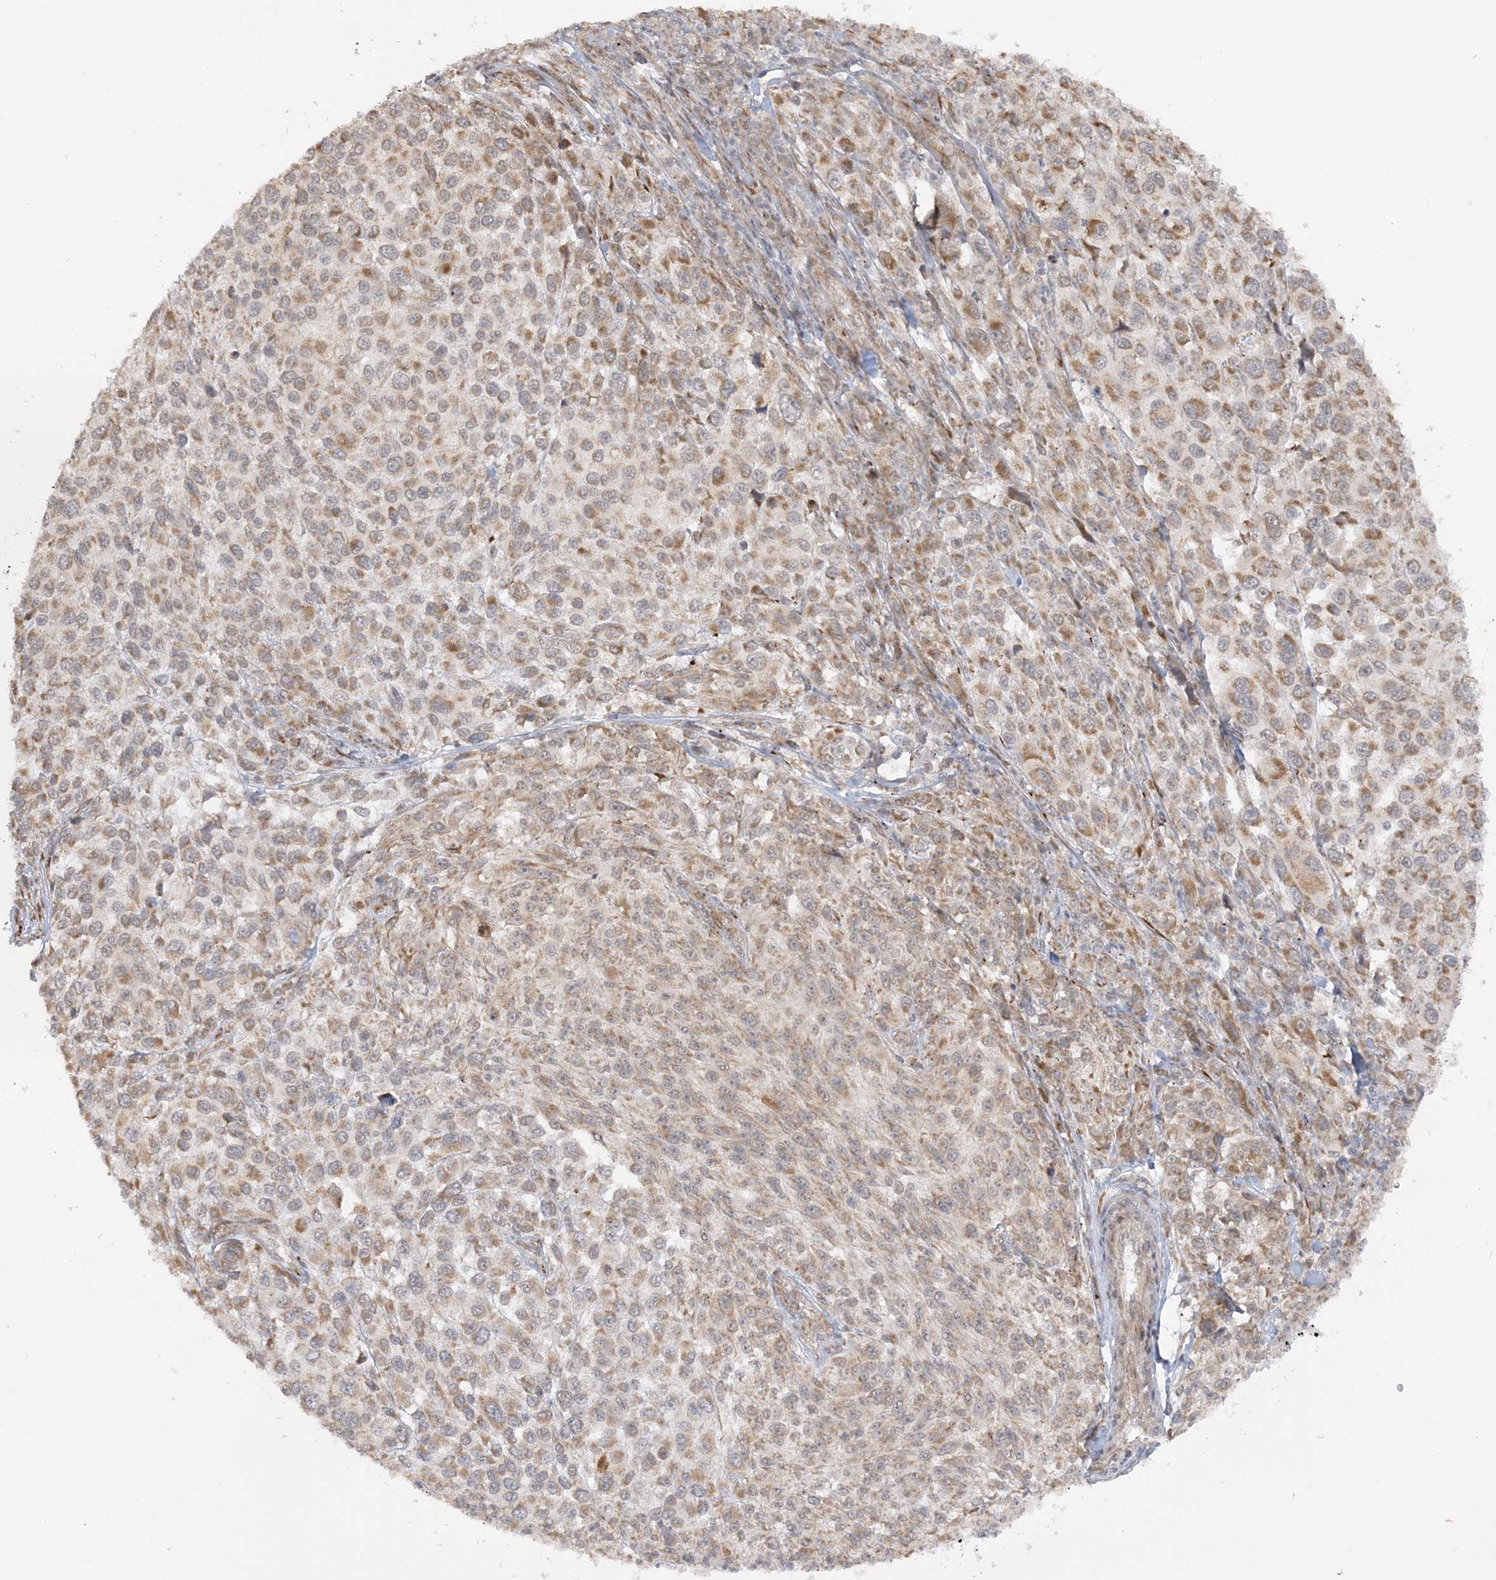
{"staining": {"intensity": "moderate", "quantity": "25%-75%", "location": "cytoplasmic/membranous"}, "tissue": "melanoma", "cell_type": "Tumor cells", "image_type": "cancer", "snomed": [{"axis": "morphology", "description": "Malignant melanoma, NOS"}, {"axis": "topography", "description": "Skin of trunk"}], "caption": "Immunohistochemistry (IHC) staining of melanoma, which exhibits medium levels of moderate cytoplasmic/membranous positivity in approximately 25%-75% of tumor cells indicating moderate cytoplasmic/membranous protein positivity. The staining was performed using DAB (3,3'-diaminobenzidine) (brown) for protein detection and nuclei were counterstained in hematoxylin (blue).", "gene": "MRPL47", "patient": {"sex": "male", "age": 71}}